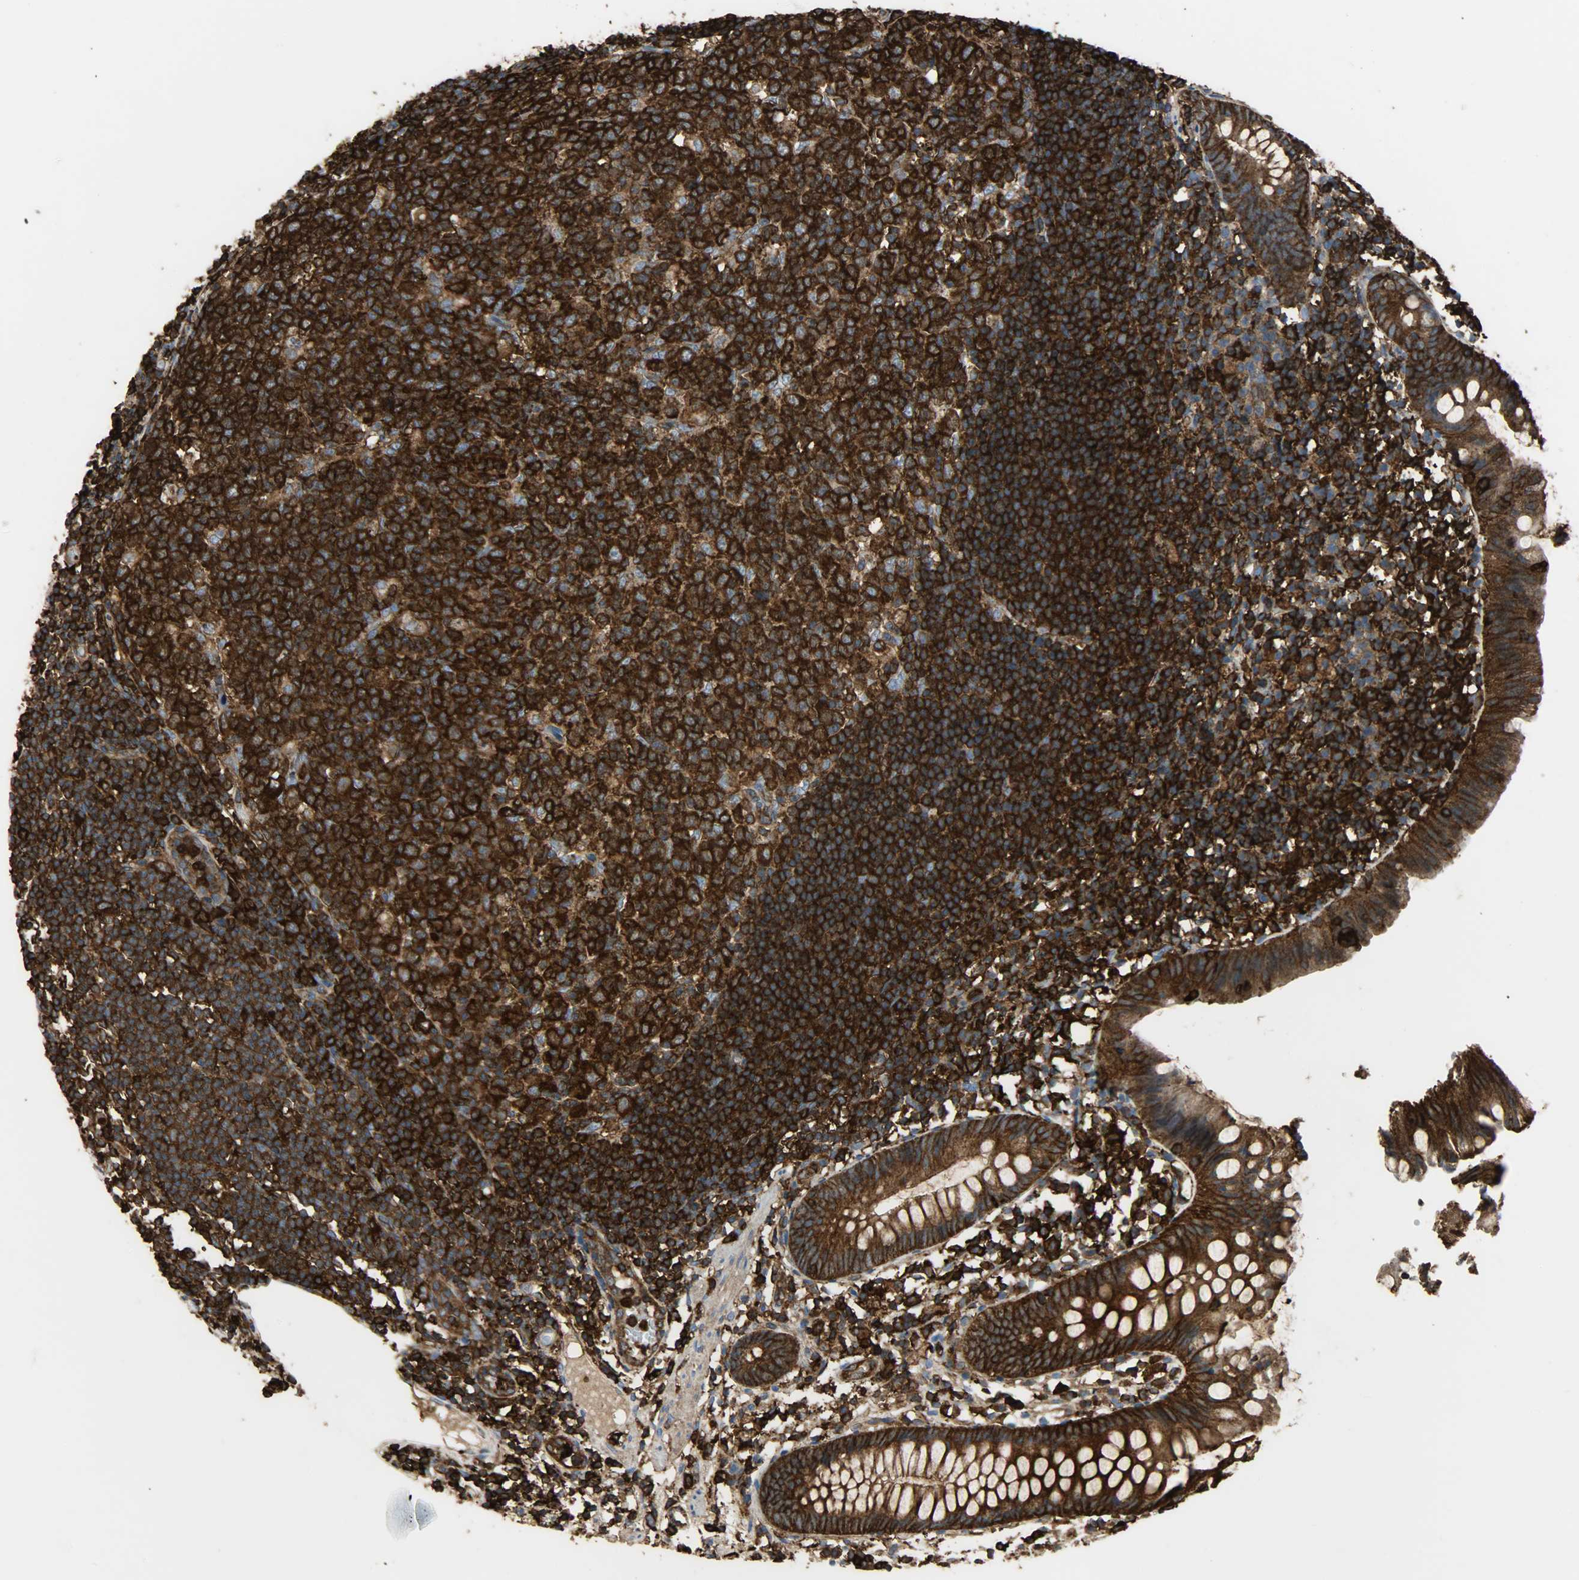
{"staining": {"intensity": "strong", "quantity": ">75%", "location": "cytoplasmic/membranous"}, "tissue": "appendix", "cell_type": "Glandular cells", "image_type": "normal", "snomed": [{"axis": "morphology", "description": "Normal tissue, NOS"}, {"axis": "topography", "description": "Appendix"}], "caption": "High-power microscopy captured an IHC image of normal appendix, revealing strong cytoplasmic/membranous expression in about >75% of glandular cells. (Brightfield microscopy of DAB IHC at high magnification).", "gene": "VASP", "patient": {"sex": "male", "age": 38}}